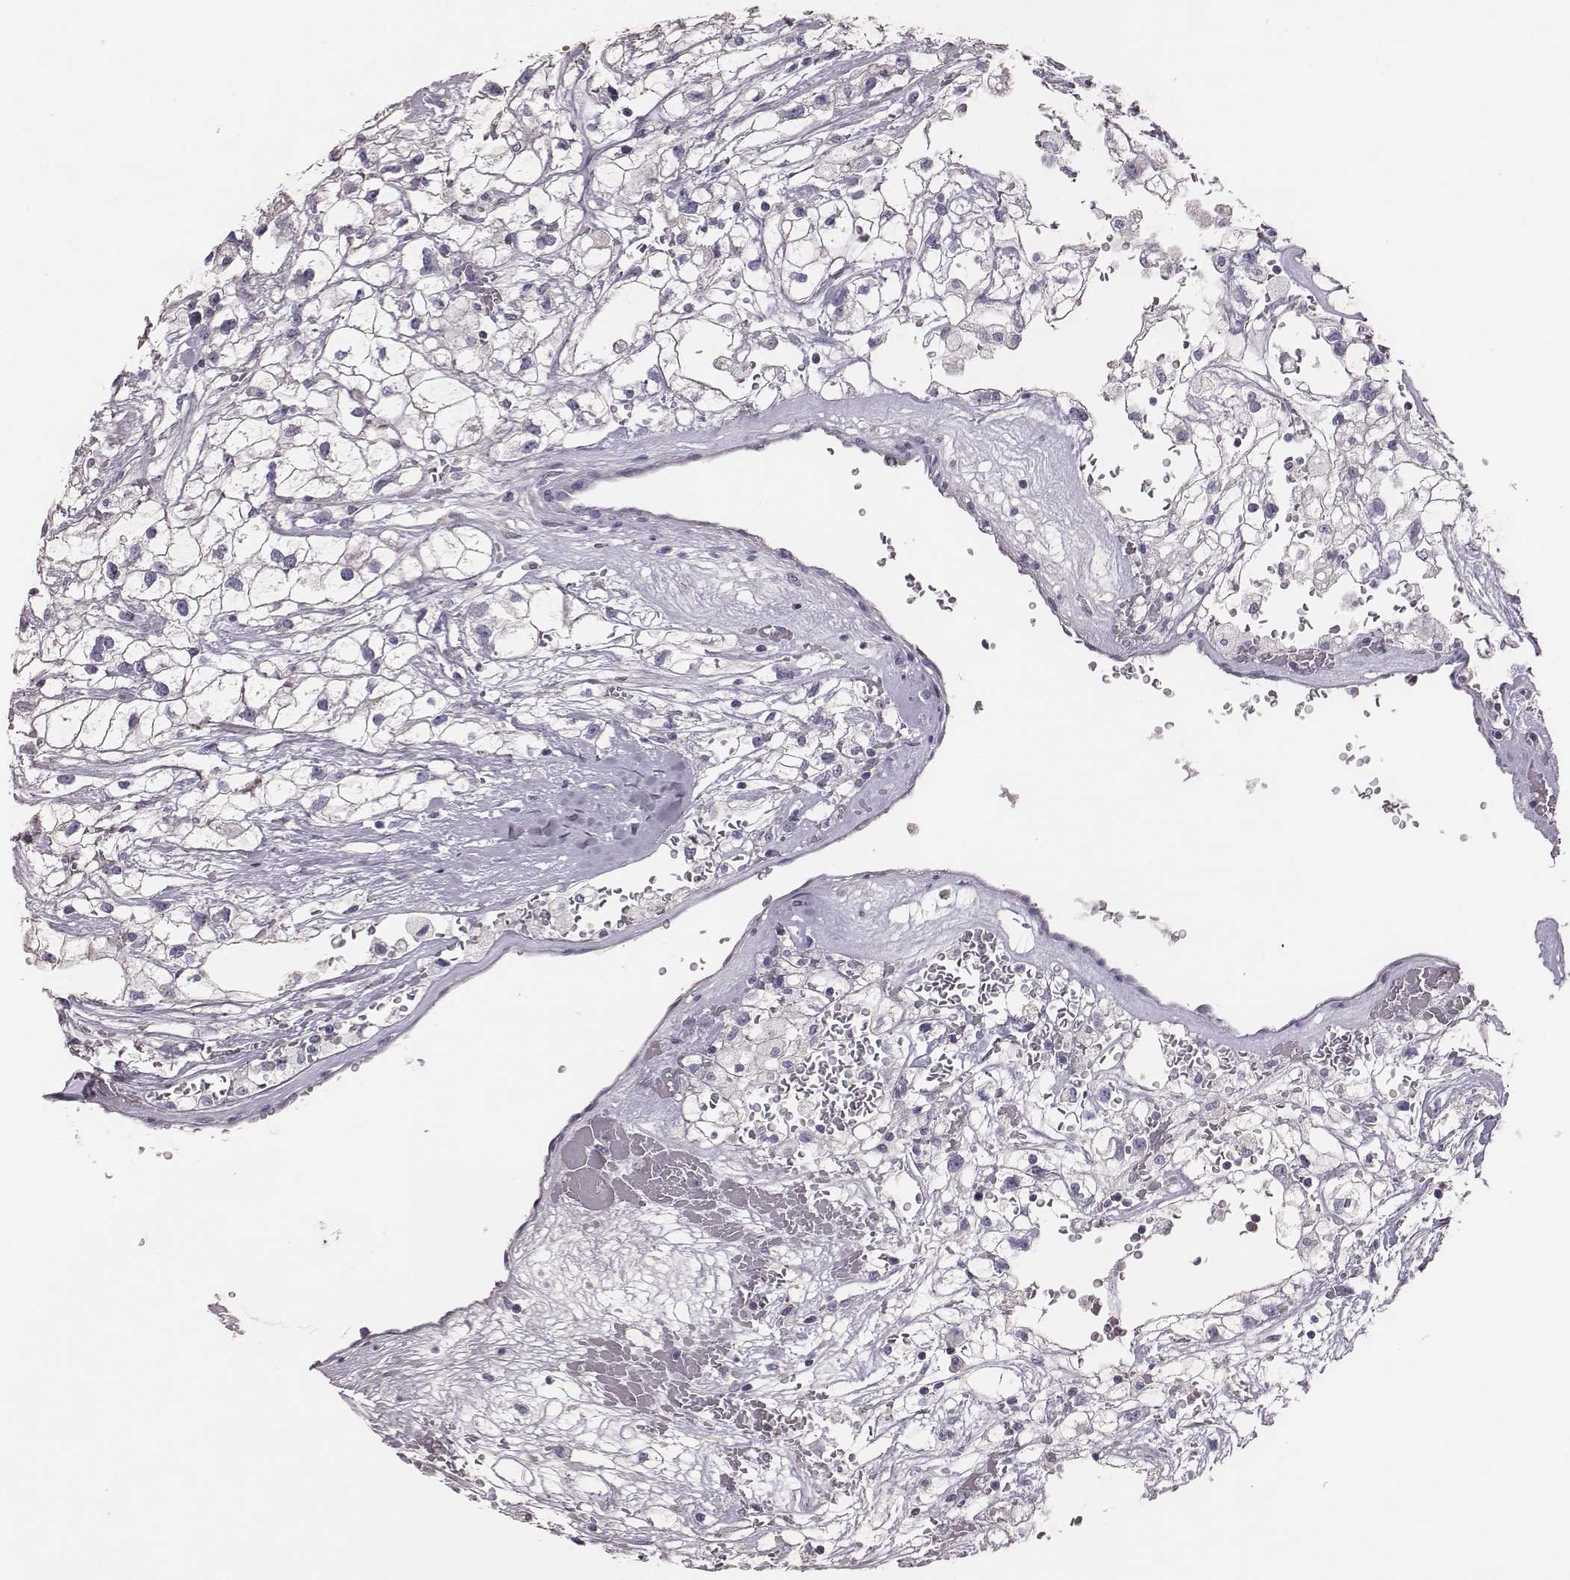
{"staining": {"intensity": "negative", "quantity": "none", "location": "none"}, "tissue": "renal cancer", "cell_type": "Tumor cells", "image_type": "cancer", "snomed": [{"axis": "morphology", "description": "Adenocarcinoma, NOS"}, {"axis": "topography", "description": "Kidney"}], "caption": "A micrograph of adenocarcinoma (renal) stained for a protein reveals no brown staining in tumor cells.", "gene": "P2RY10", "patient": {"sex": "male", "age": 59}}